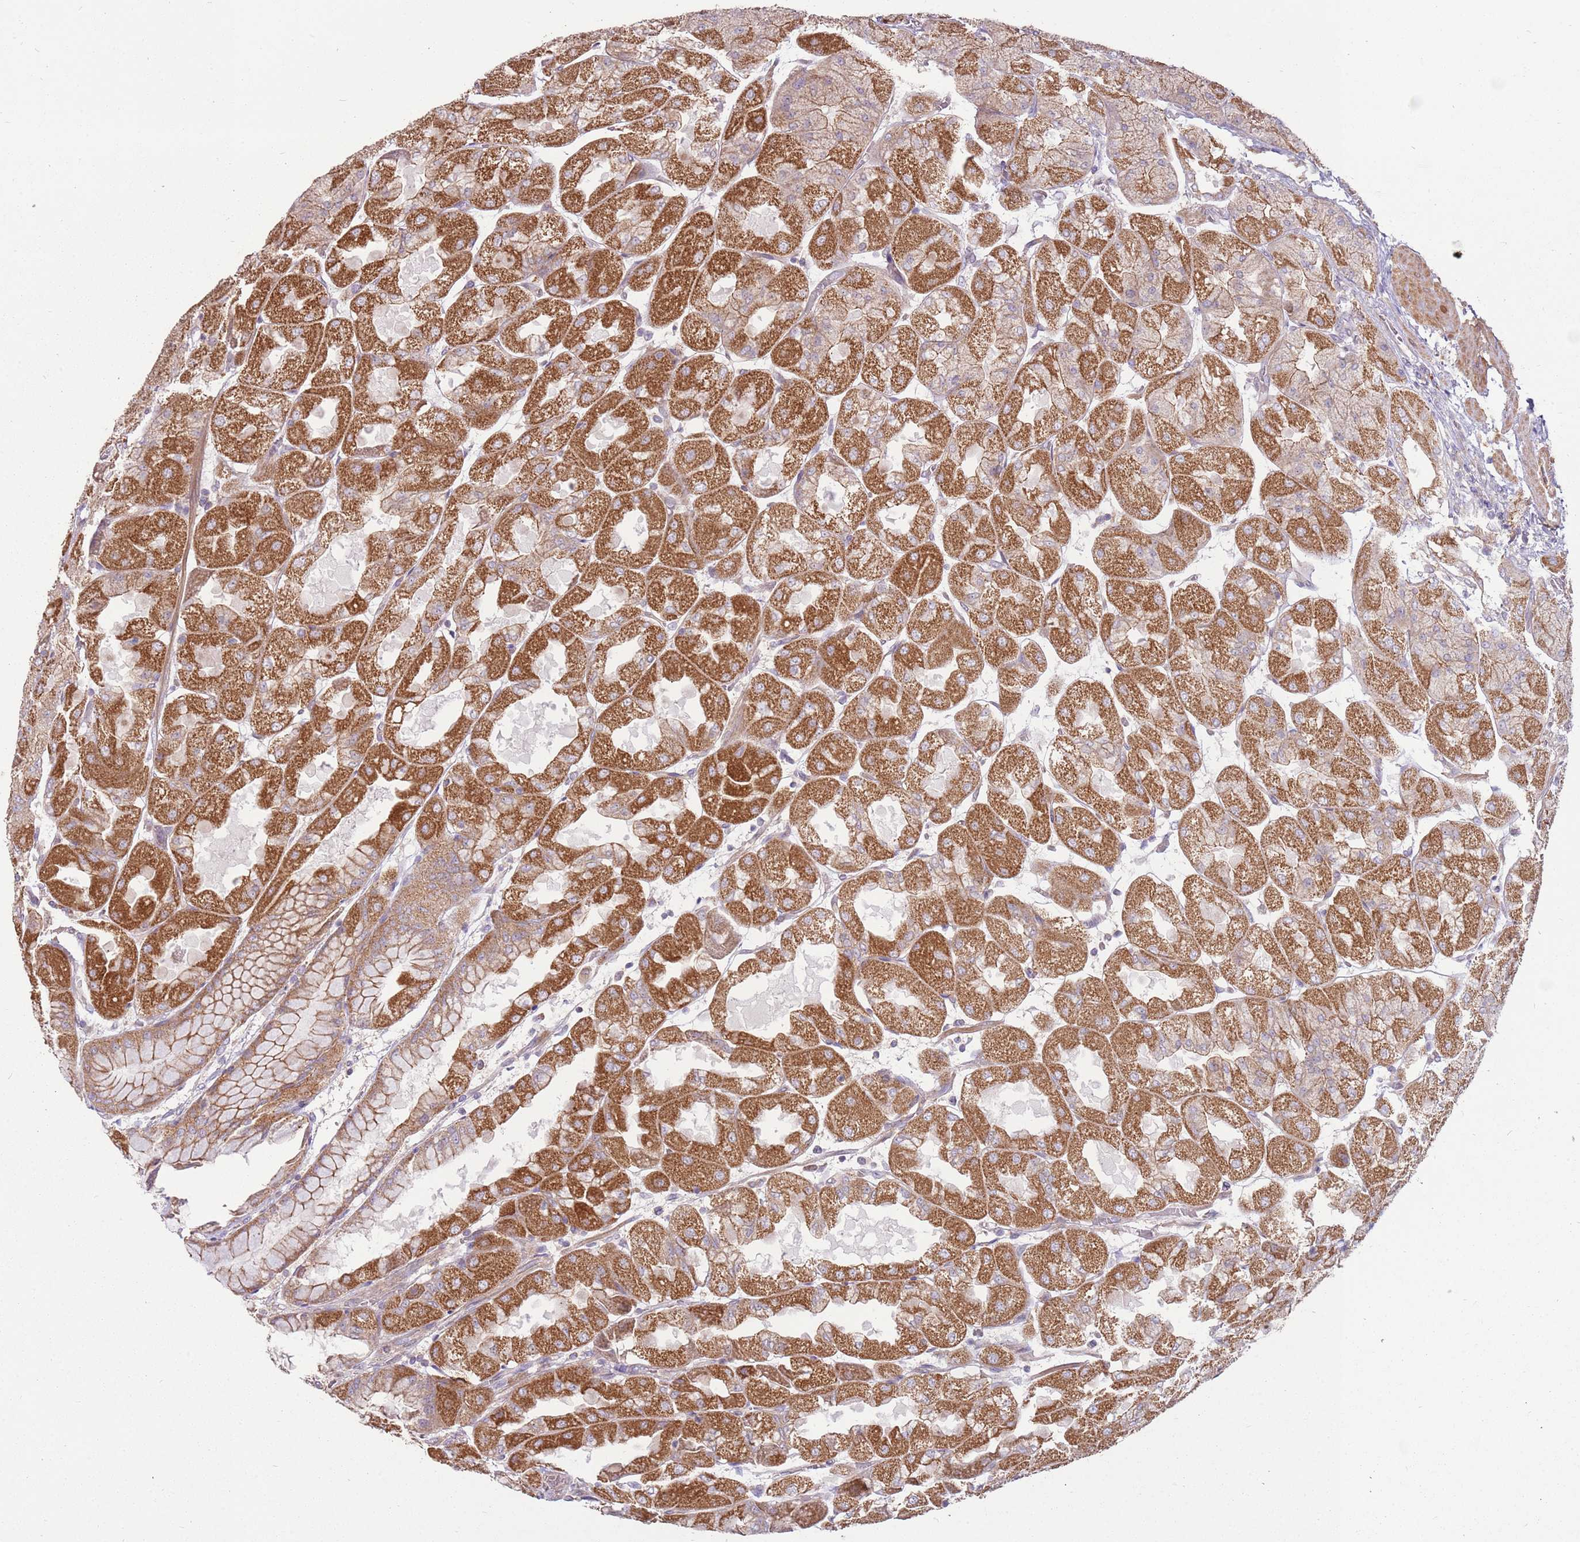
{"staining": {"intensity": "strong", "quantity": "25%-75%", "location": "cytoplasmic/membranous"}, "tissue": "stomach", "cell_type": "Glandular cells", "image_type": "normal", "snomed": [{"axis": "morphology", "description": "Normal tissue, NOS"}, {"axis": "topography", "description": "Stomach"}], "caption": "Protein expression analysis of normal human stomach reveals strong cytoplasmic/membranous expression in about 25%-75% of glandular cells.", "gene": "SPATA31D1", "patient": {"sex": "female", "age": 61}}